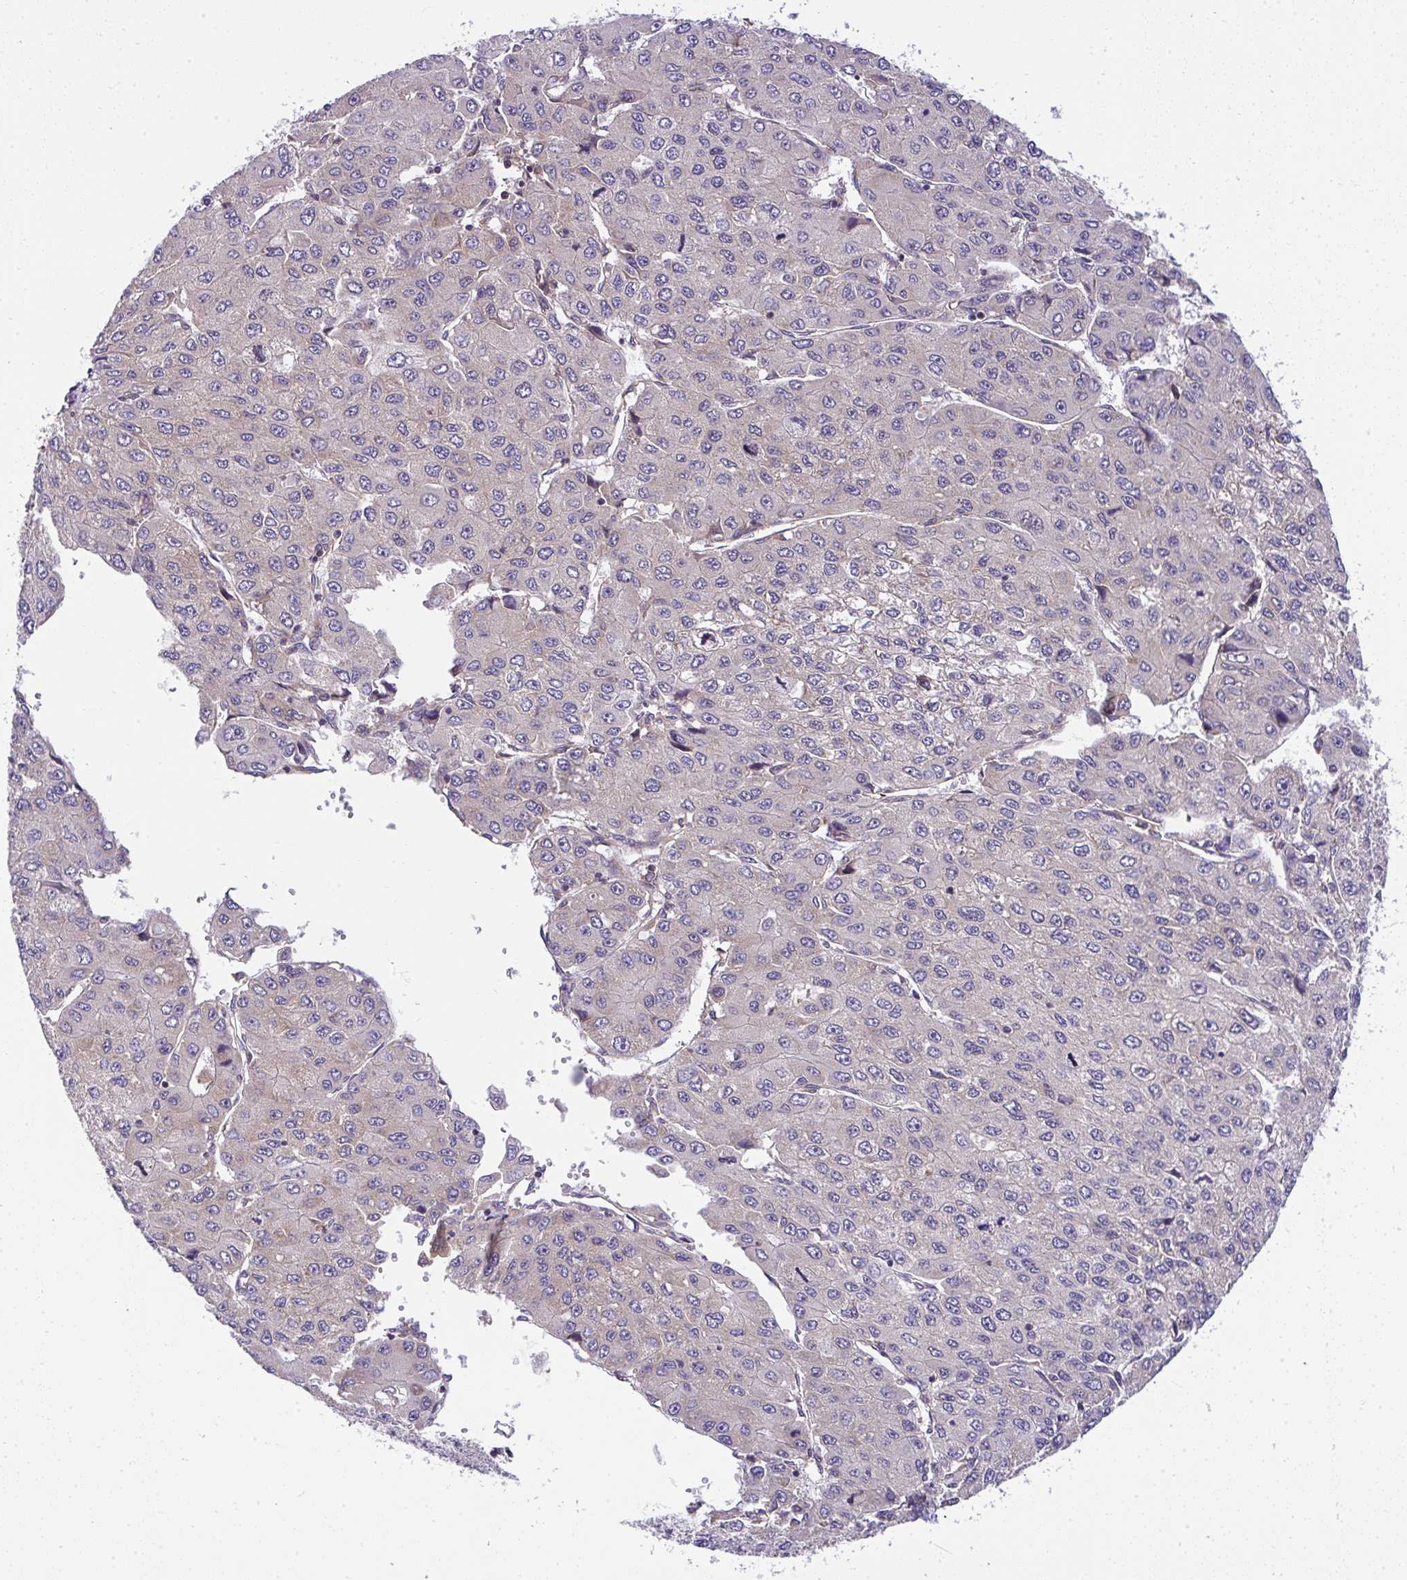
{"staining": {"intensity": "weak", "quantity": "<25%", "location": "cytoplasmic/membranous"}, "tissue": "liver cancer", "cell_type": "Tumor cells", "image_type": "cancer", "snomed": [{"axis": "morphology", "description": "Carcinoma, Hepatocellular, NOS"}, {"axis": "topography", "description": "Liver"}], "caption": "Protein analysis of liver cancer demonstrates no significant positivity in tumor cells.", "gene": "RPS7", "patient": {"sex": "female", "age": 66}}